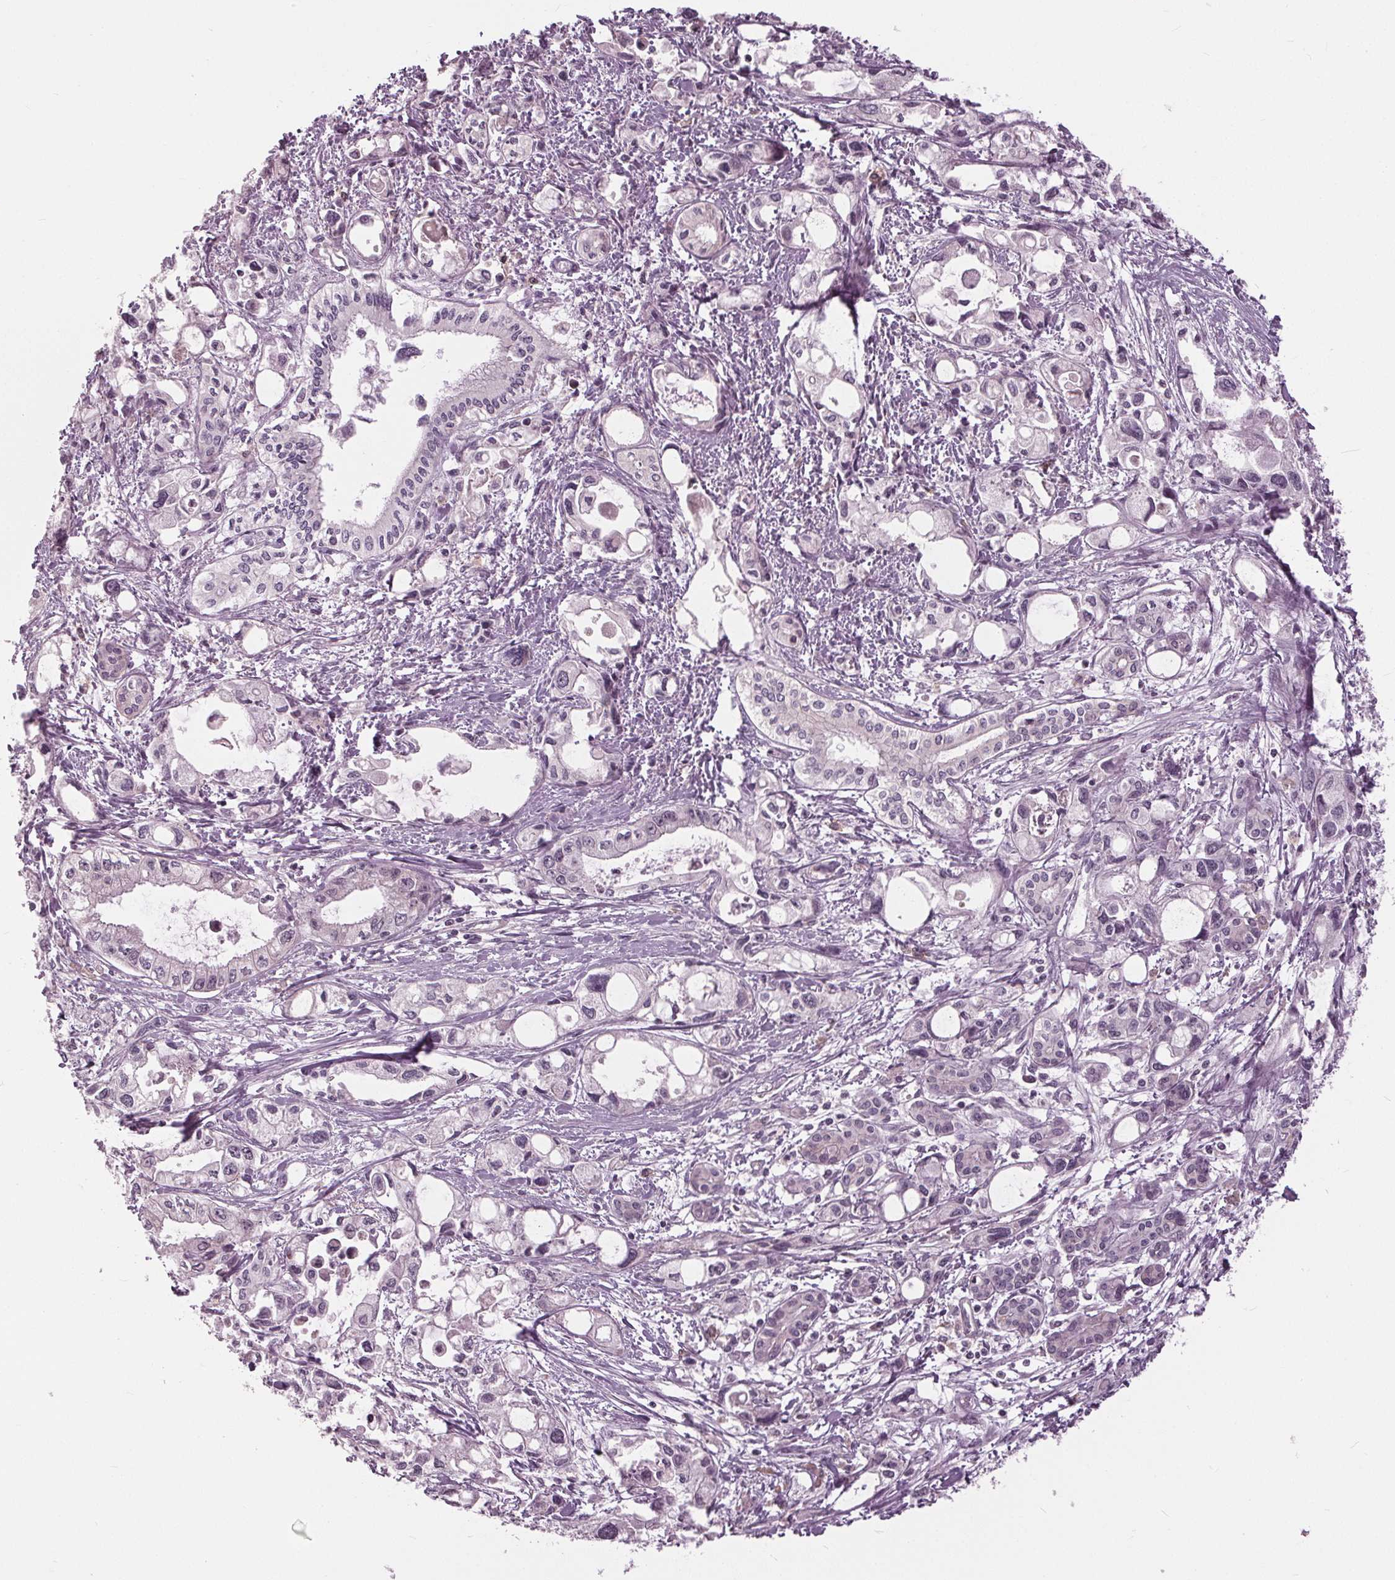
{"staining": {"intensity": "negative", "quantity": "none", "location": "none"}, "tissue": "pancreatic cancer", "cell_type": "Tumor cells", "image_type": "cancer", "snomed": [{"axis": "morphology", "description": "Adenocarcinoma, NOS"}, {"axis": "topography", "description": "Pancreas"}], "caption": "This photomicrograph is of adenocarcinoma (pancreatic) stained with immunohistochemistry (IHC) to label a protein in brown with the nuclei are counter-stained blue. There is no staining in tumor cells. (Stains: DAB (3,3'-diaminobenzidine) IHC with hematoxylin counter stain, Microscopy: brightfield microscopy at high magnification).", "gene": "SIGLEC6", "patient": {"sex": "female", "age": 61}}